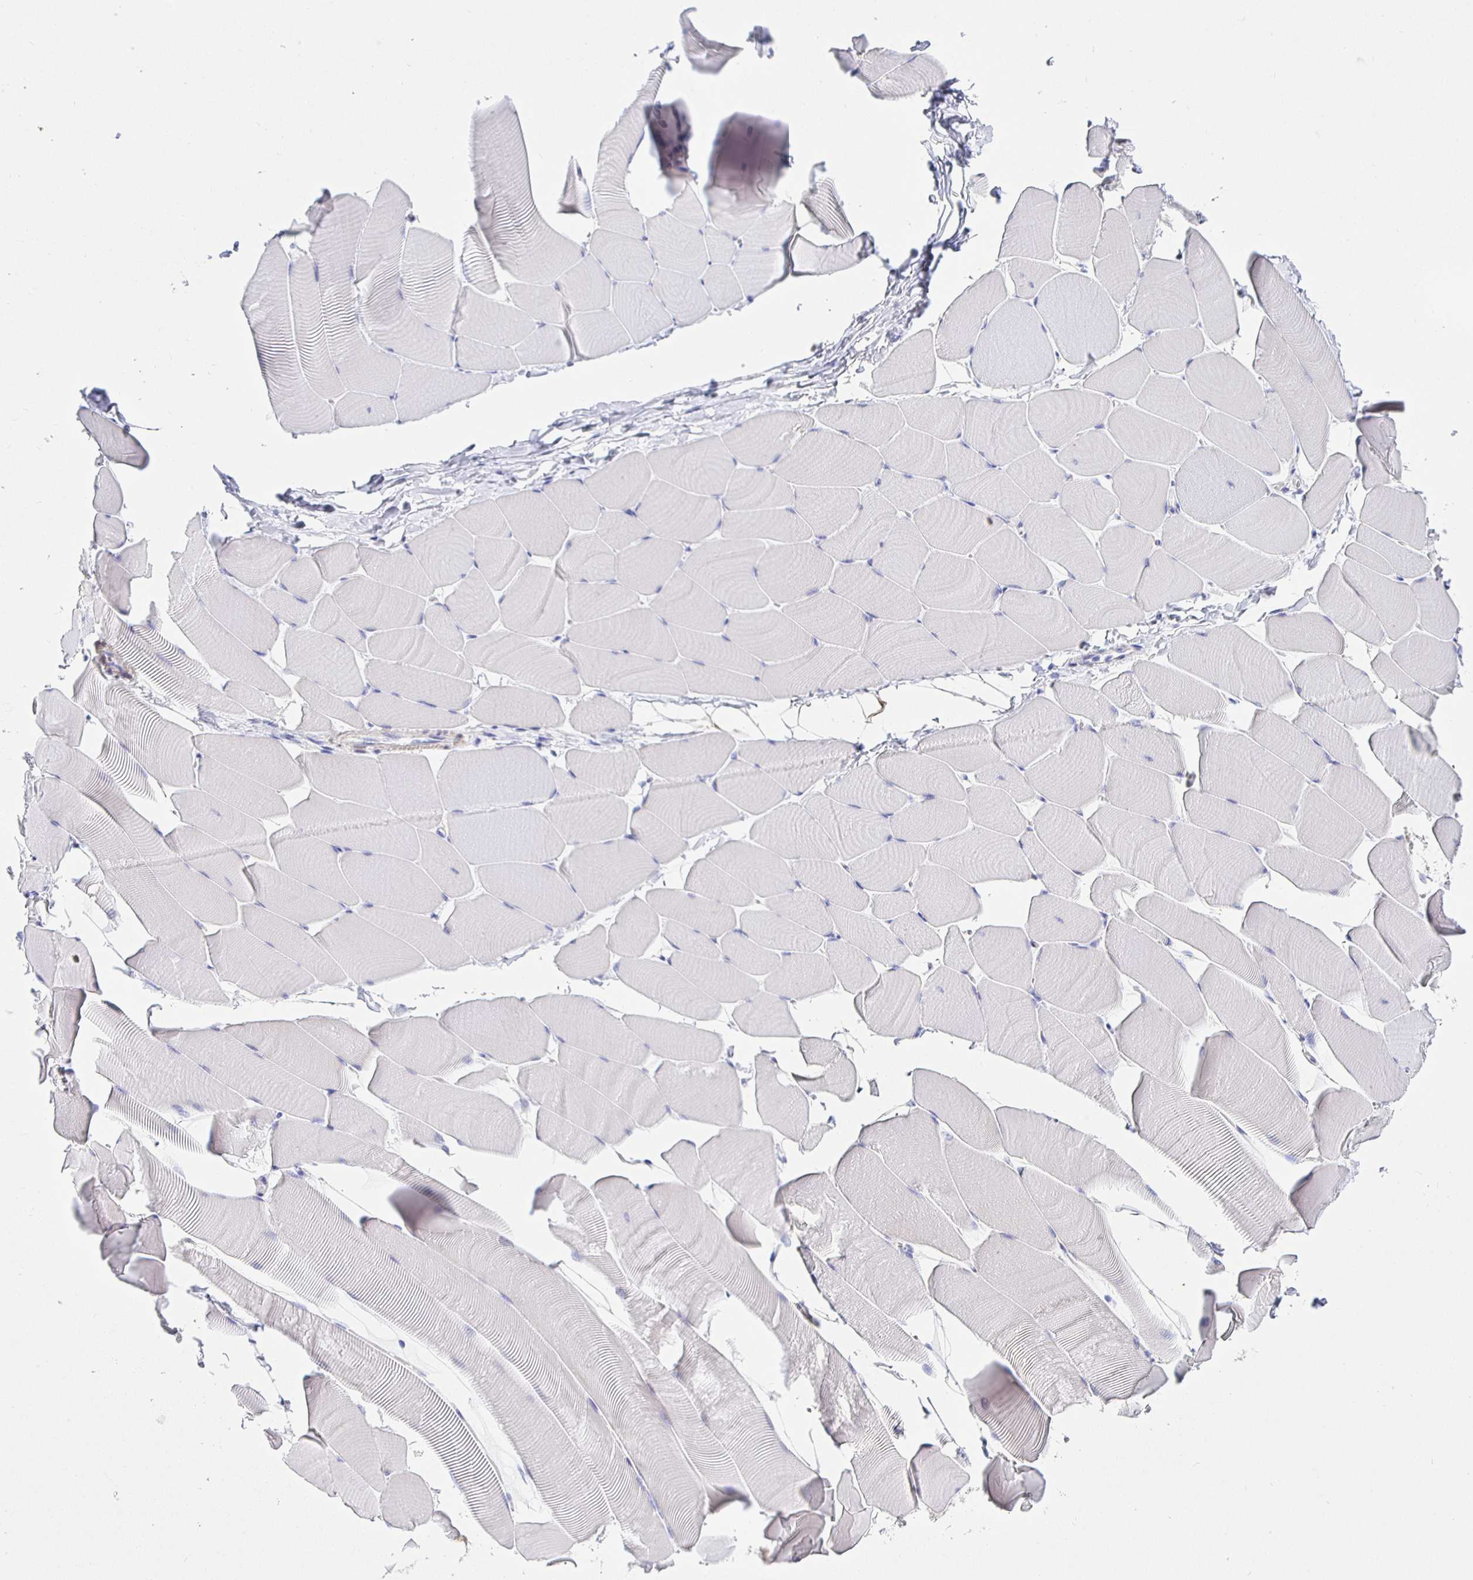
{"staining": {"intensity": "negative", "quantity": "none", "location": "none"}, "tissue": "skeletal muscle", "cell_type": "Myocytes", "image_type": "normal", "snomed": [{"axis": "morphology", "description": "Normal tissue, NOS"}, {"axis": "topography", "description": "Skeletal muscle"}], "caption": "Protein analysis of benign skeletal muscle shows no significant staining in myocytes. The staining was performed using DAB (3,3'-diaminobenzidine) to visualize the protein expression in brown, while the nuclei were stained in blue with hematoxylin (Magnification: 20x).", "gene": "HSPA4L", "patient": {"sex": "male", "age": 25}}